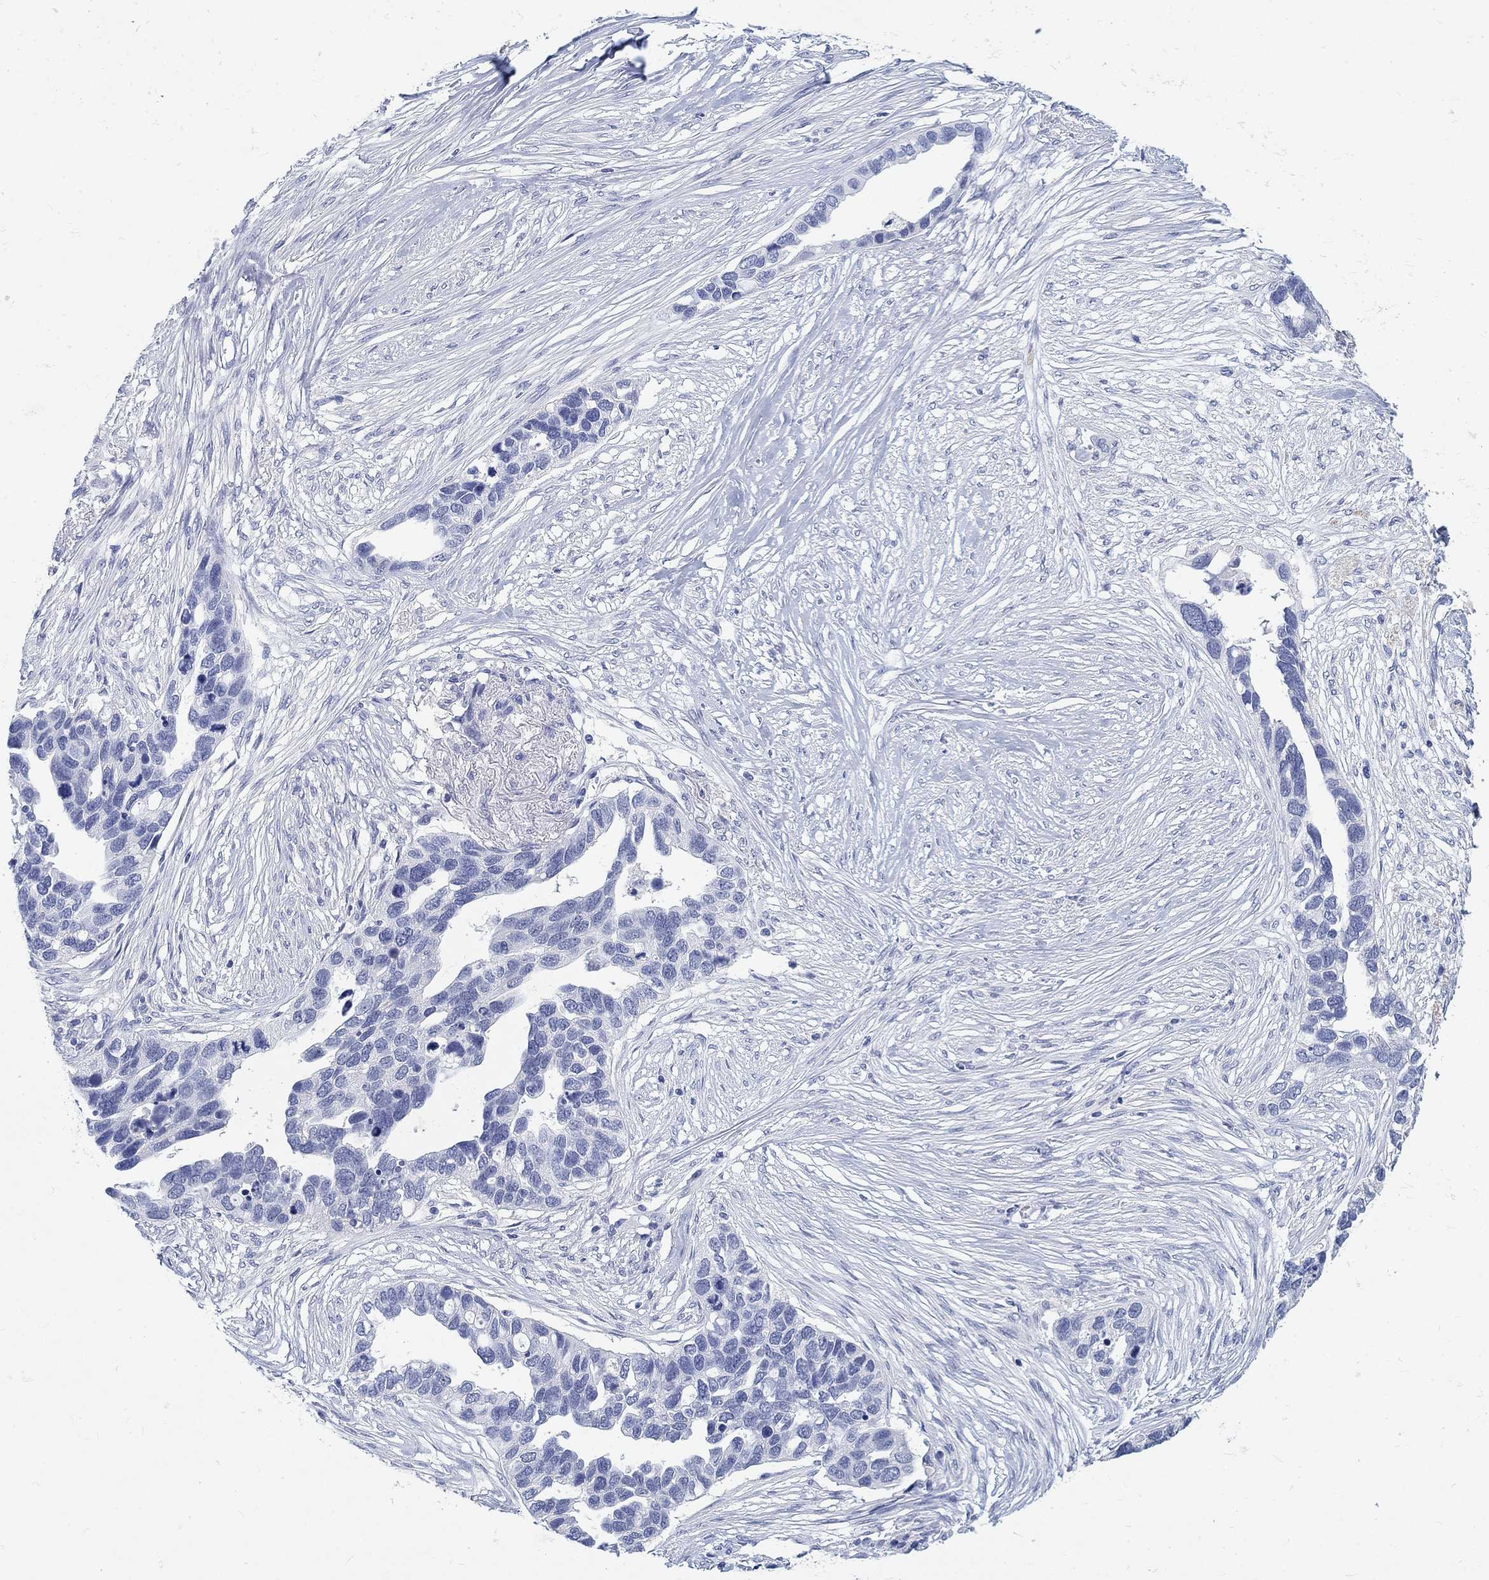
{"staining": {"intensity": "negative", "quantity": "none", "location": "none"}, "tissue": "ovarian cancer", "cell_type": "Tumor cells", "image_type": "cancer", "snomed": [{"axis": "morphology", "description": "Cystadenocarcinoma, serous, NOS"}, {"axis": "topography", "description": "Ovary"}], "caption": "The photomicrograph shows no significant staining in tumor cells of ovarian serous cystadenocarcinoma.", "gene": "GRIA3", "patient": {"sex": "female", "age": 54}}